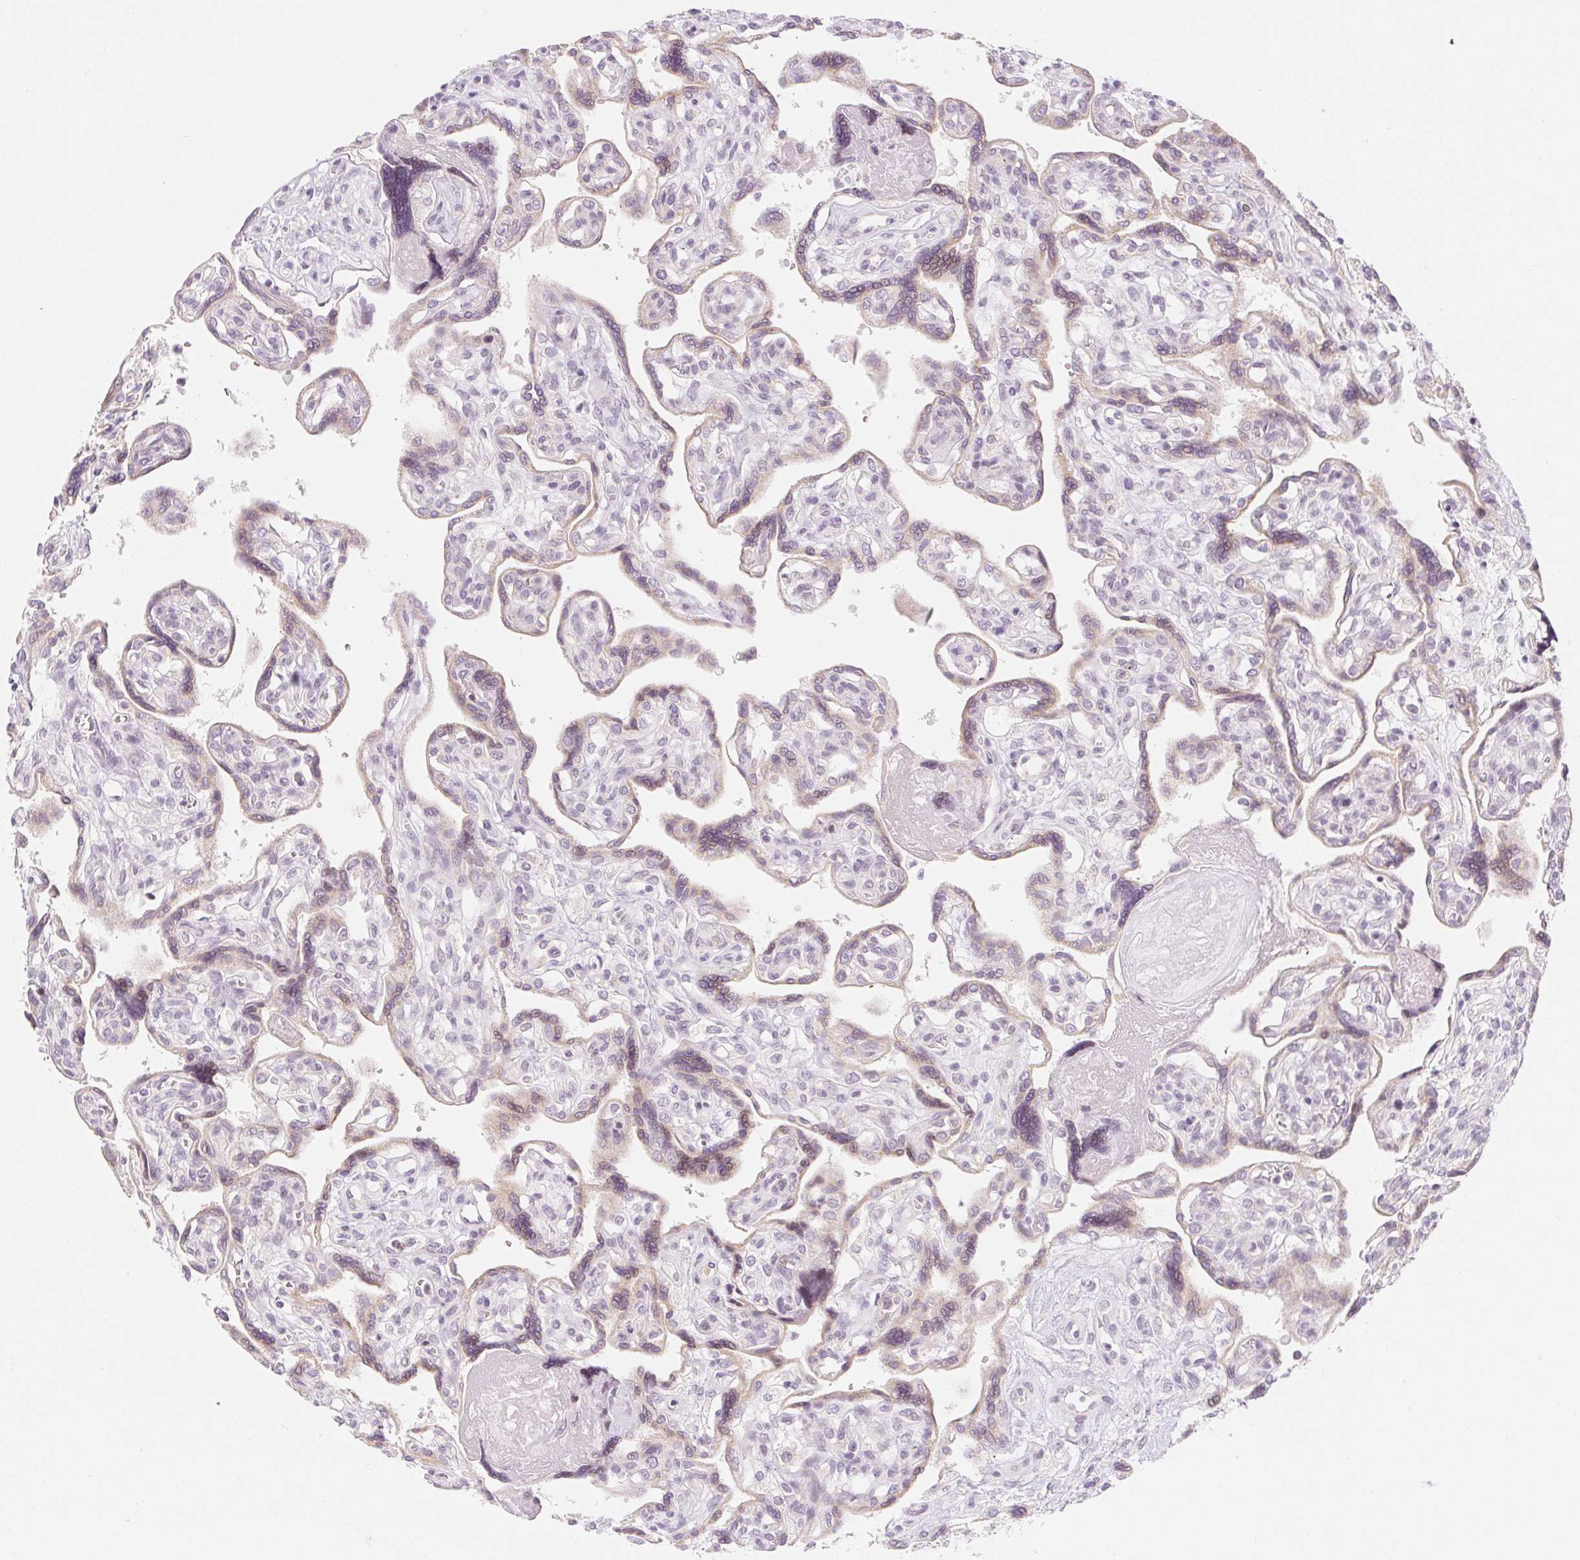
{"staining": {"intensity": "negative", "quantity": "none", "location": "none"}, "tissue": "placenta", "cell_type": "Decidual cells", "image_type": "normal", "snomed": [{"axis": "morphology", "description": "Normal tissue, NOS"}, {"axis": "topography", "description": "Placenta"}], "caption": "IHC image of unremarkable placenta: human placenta stained with DAB shows no significant protein expression in decidual cells. Nuclei are stained in blue.", "gene": "CASKIN1", "patient": {"sex": "female", "age": 39}}